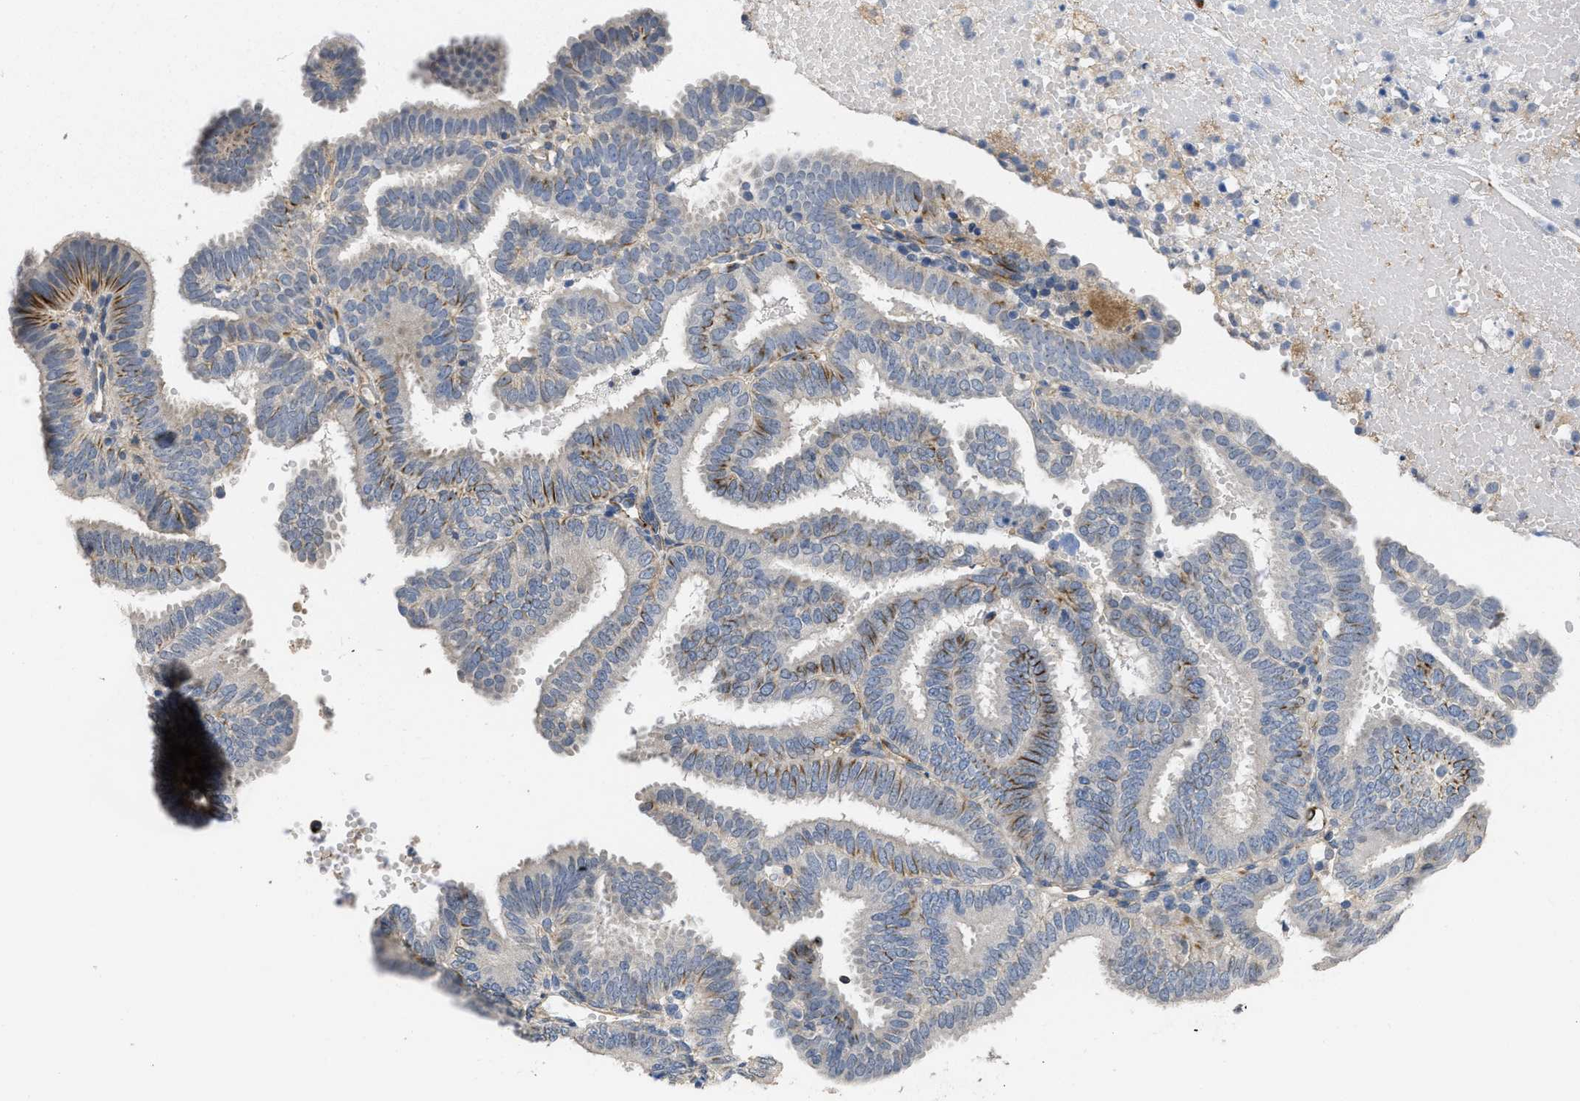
{"staining": {"intensity": "moderate", "quantity": "<25%", "location": "cytoplasmic/membranous"}, "tissue": "endometrial cancer", "cell_type": "Tumor cells", "image_type": "cancer", "snomed": [{"axis": "morphology", "description": "Adenocarcinoma, NOS"}, {"axis": "topography", "description": "Endometrium"}], "caption": "Endometrial cancer (adenocarcinoma) stained with a protein marker exhibits moderate staining in tumor cells.", "gene": "TMEM131", "patient": {"sex": "female", "age": 58}}